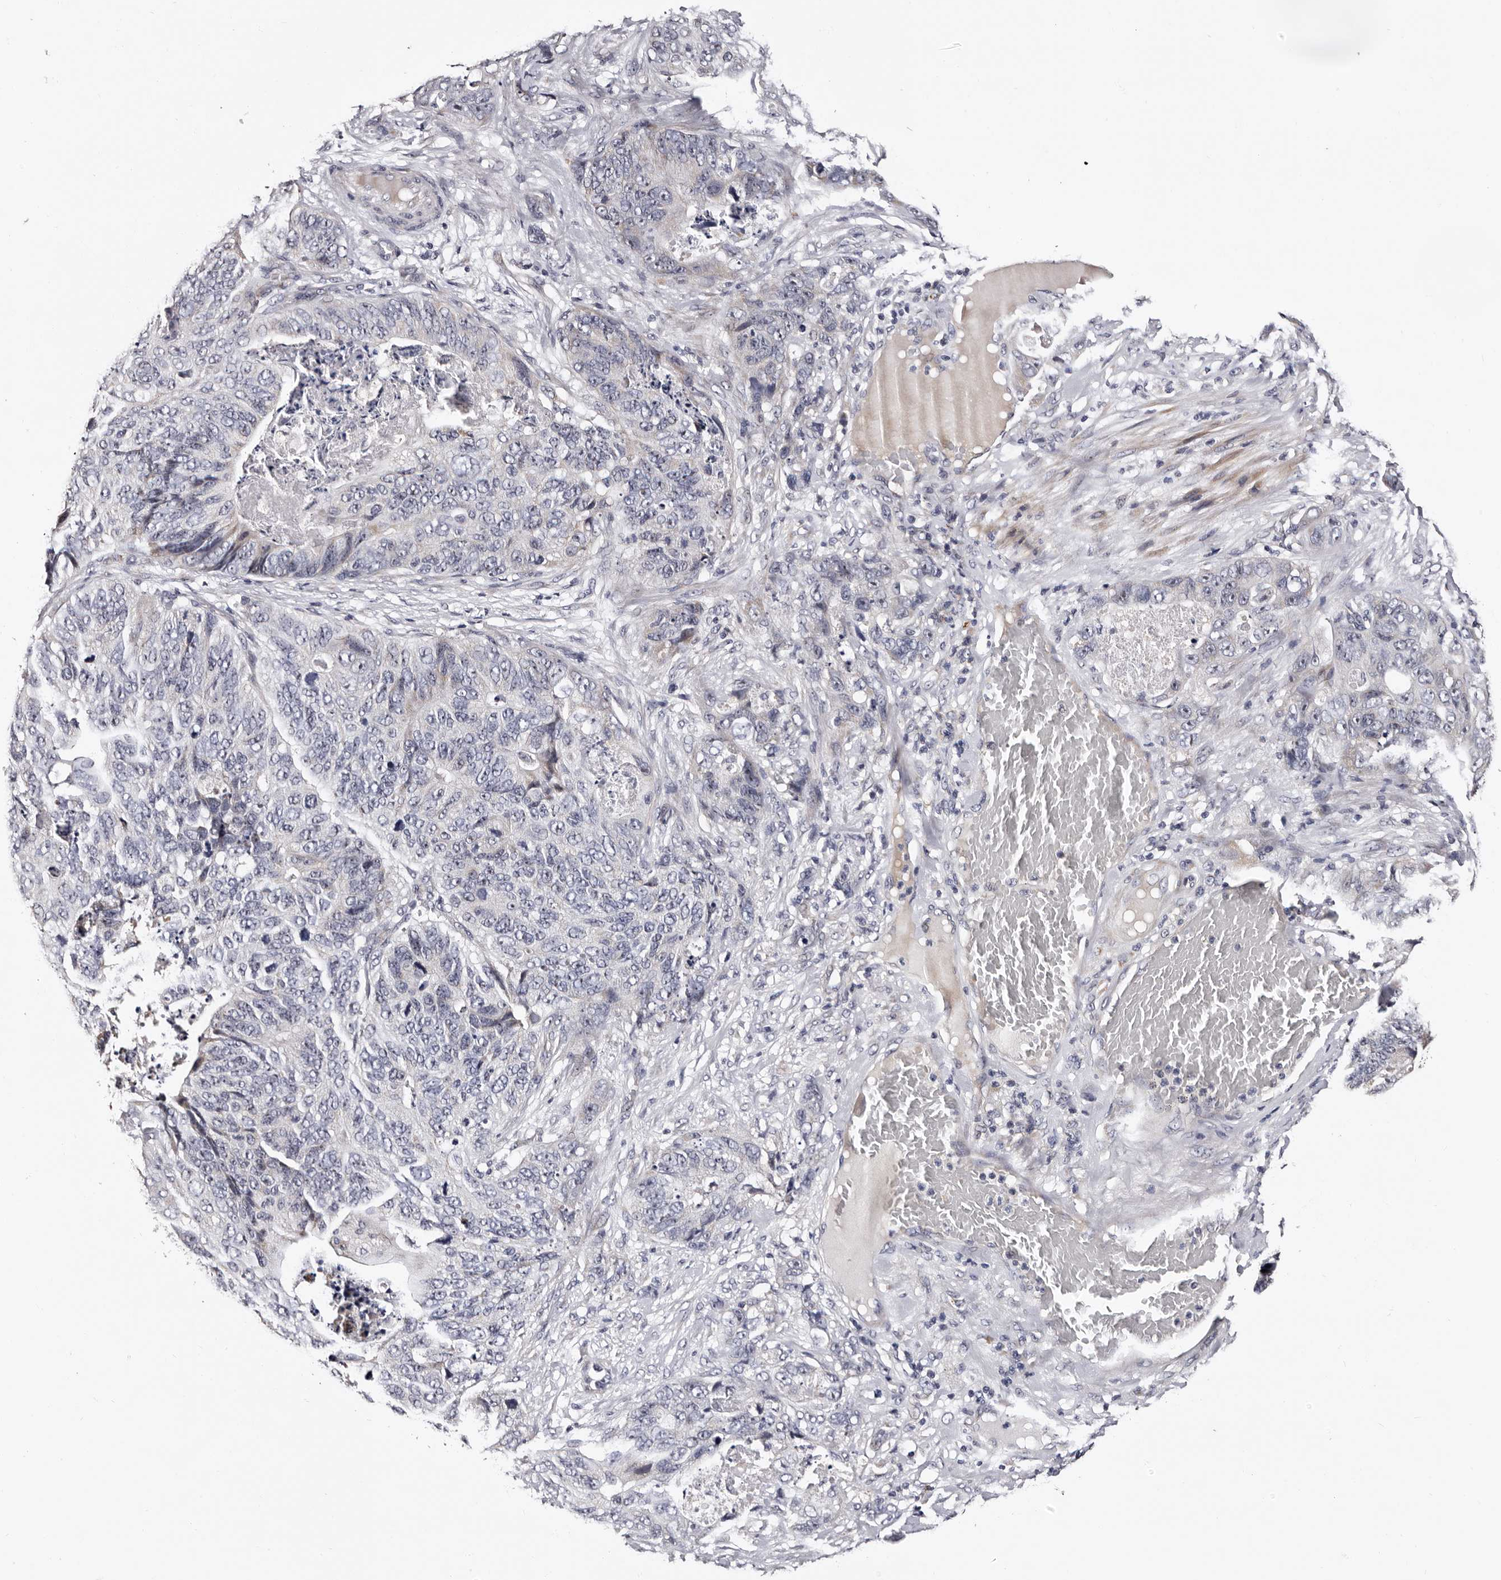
{"staining": {"intensity": "negative", "quantity": "none", "location": "none"}, "tissue": "stomach cancer", "cell_type": "Tumor cells", "image_type": "cancer", "snomed": [{"axis": "morphology", "description": "Normal tissue, NOS"}, {"axis": "morphology", "description": "Adenocarcinoma, NOS"}, {"axis": "topography", "description": "Stomach"}], "caption": "Stomach adenocarcinoma was stained to show a protein in brown. There is no significant positivity in tumor cells.", "gene": "TAF4B", "patient": {"sex": "female", "age": 89}}